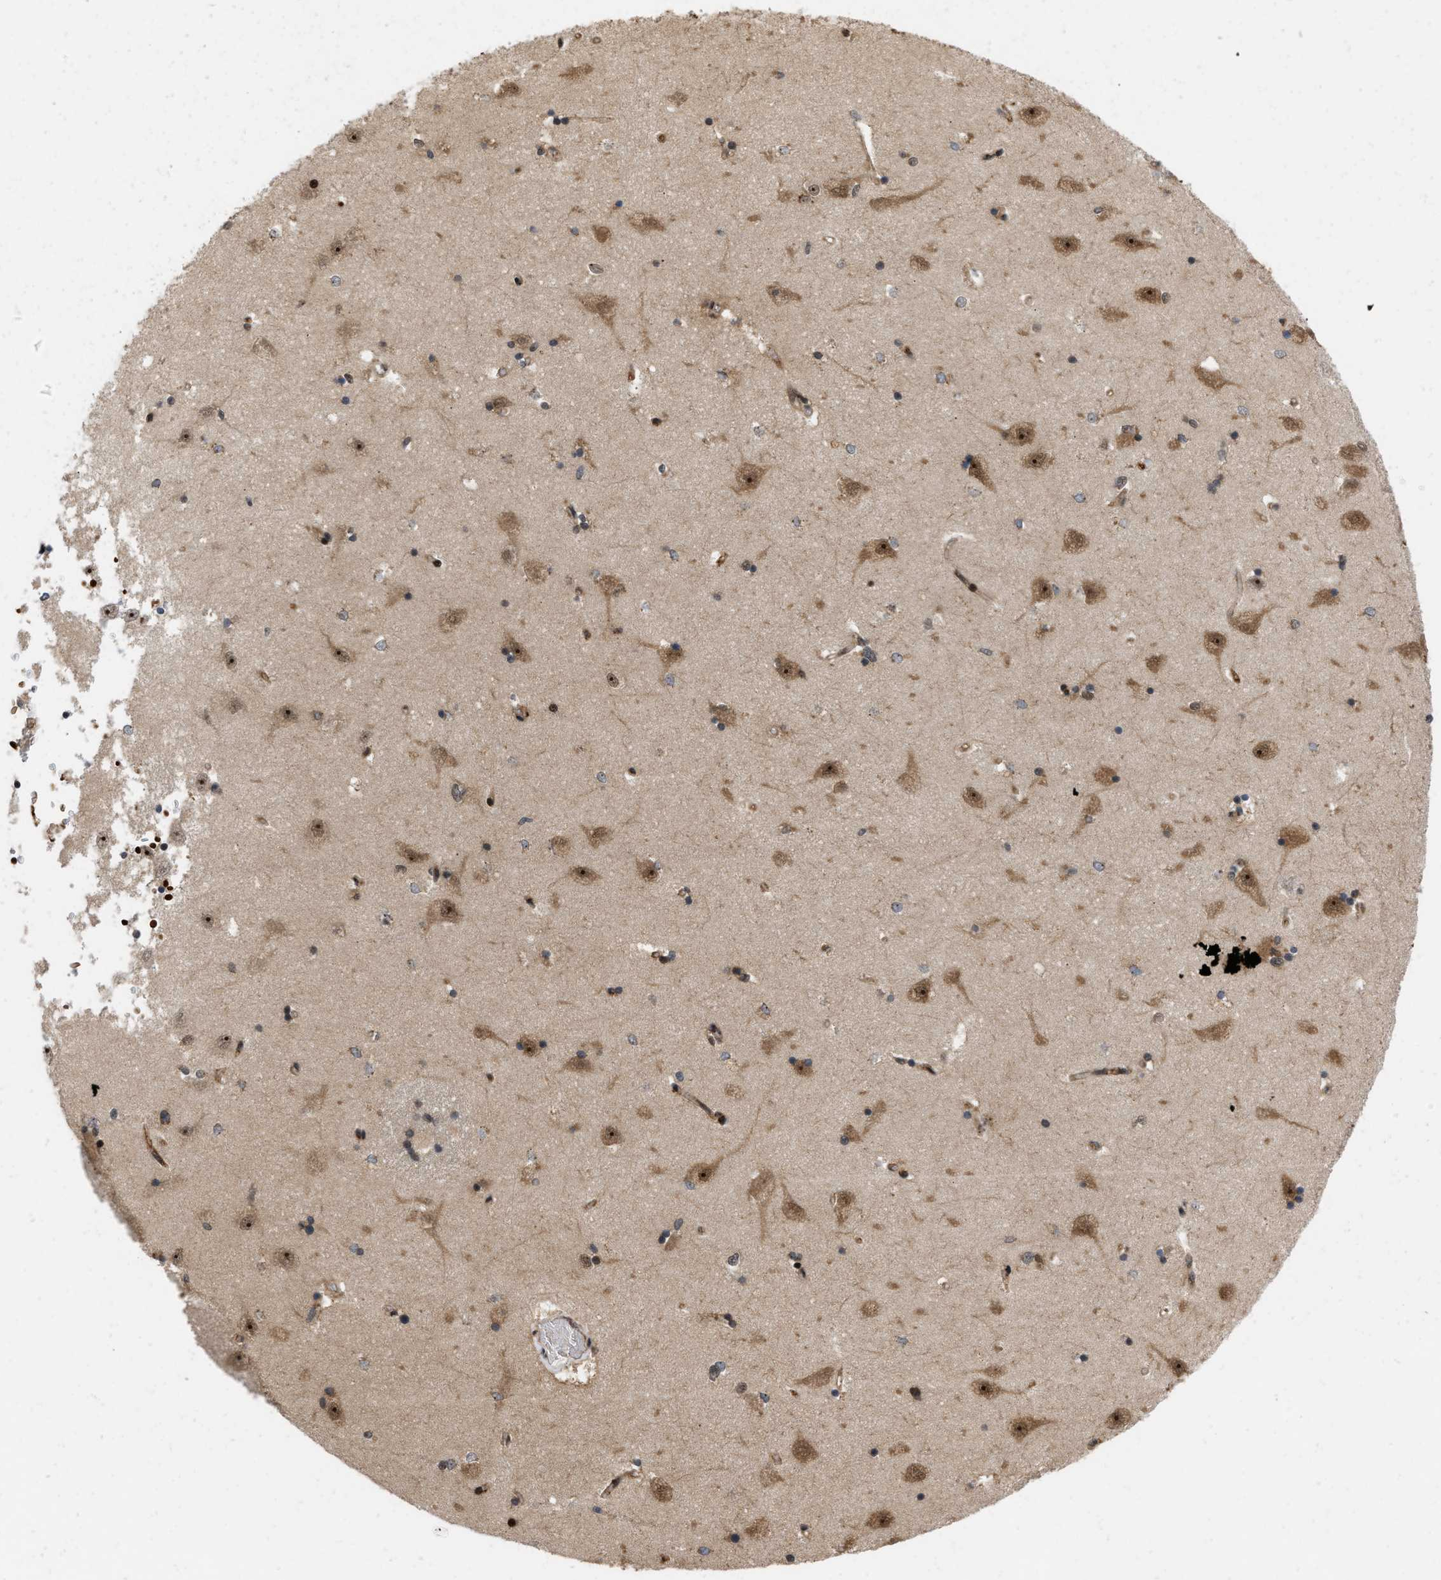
{"staining": {"intensity": "moderate", "quantity": "25%-75%", "location": "nuclear"}, "tissue": "hippocampus", "cell_type": "Glial cells", "image_type": "normal", "snomed": [{"axis": "morphology", "description": "Normal tissue, NOS"}, {"axis": "topography", "description": "Hippocampus"}], "caption": "Approximately 25%-75% of glial cells in benign hippocampus exhibit moderate nuclear protein expression as visualized by brown immunohistochemical staining.", "gene": "ANKRD11", "patient": {"sex": "male", "age": 45}}